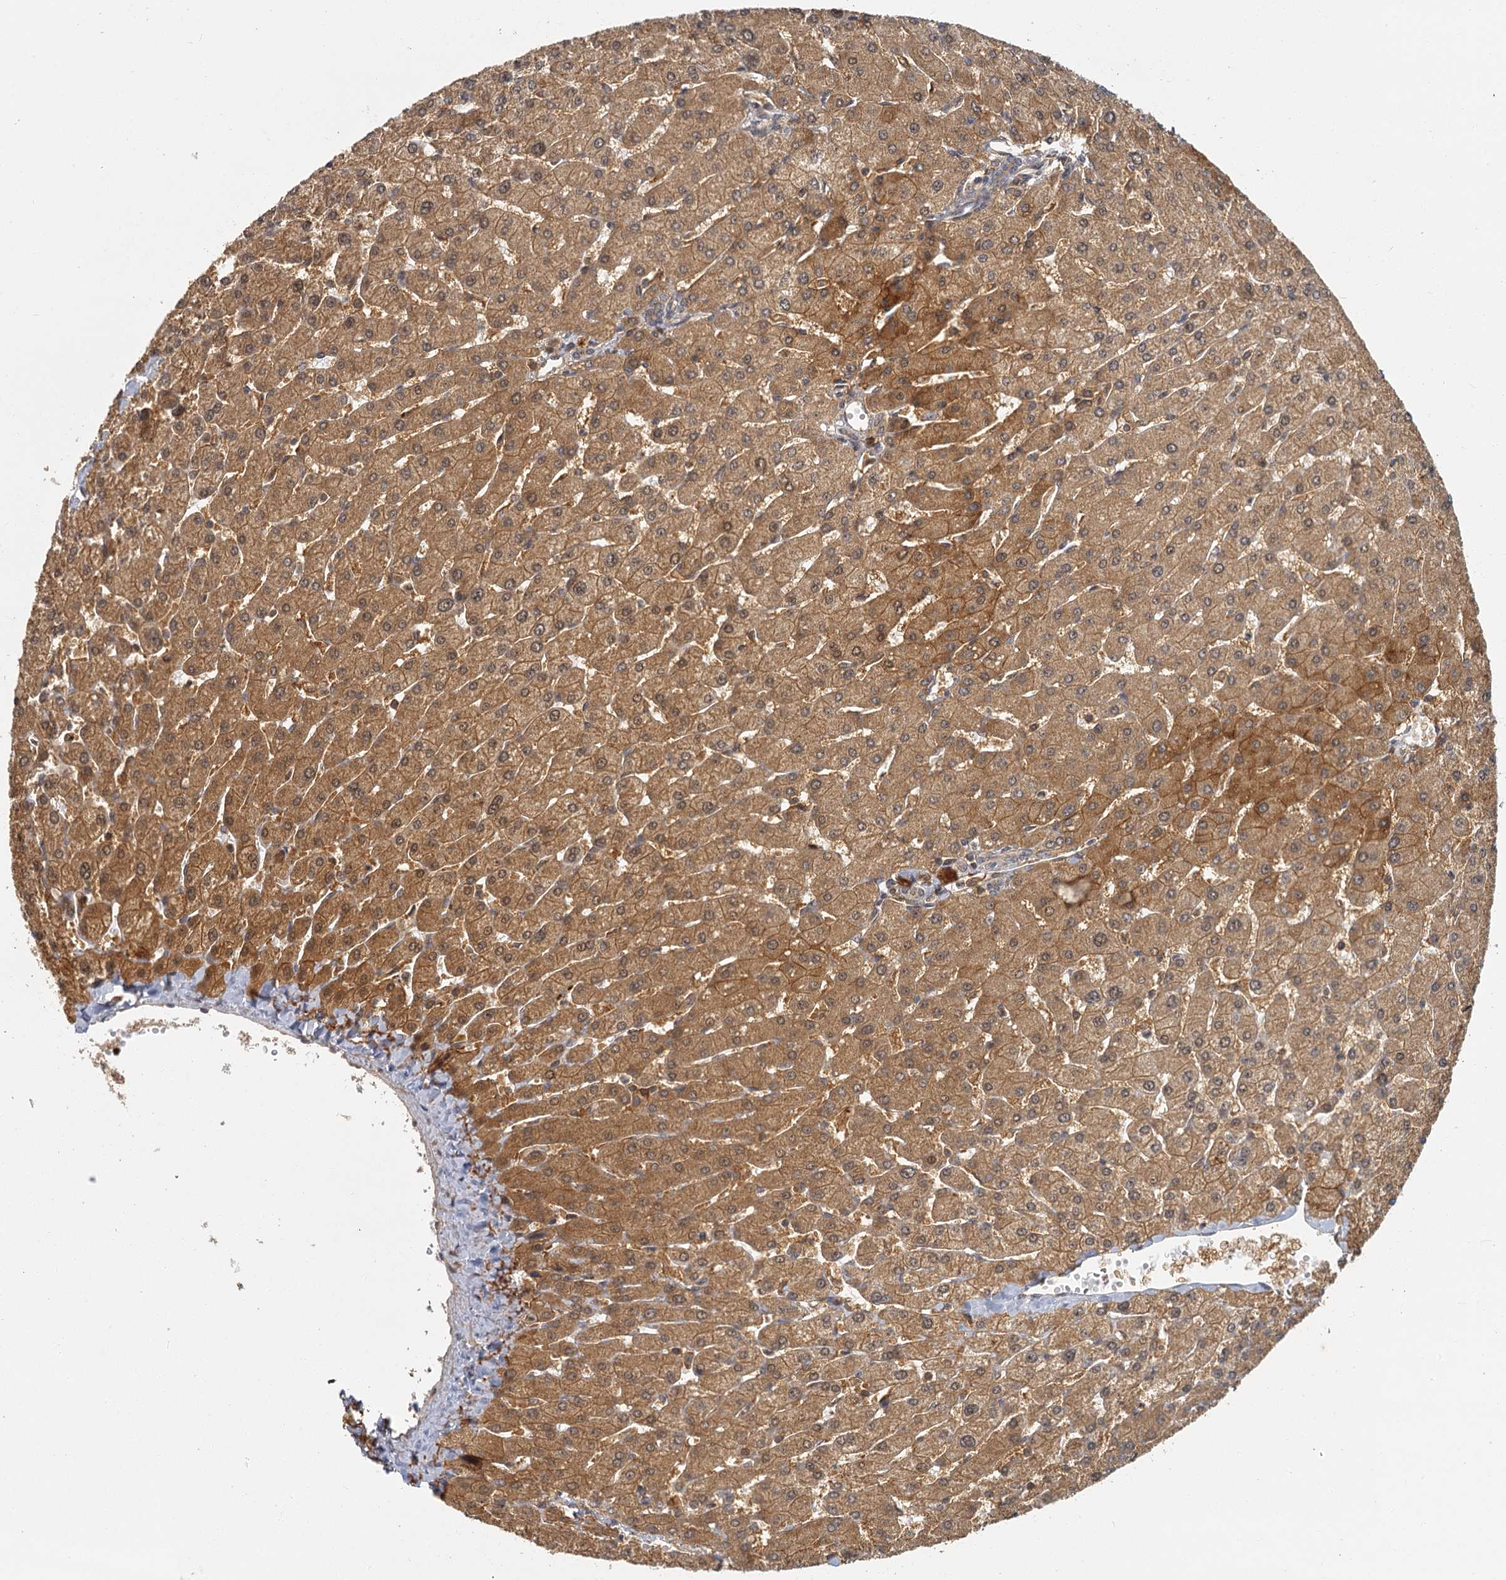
{"staining": {"intensity": "weak", "quantity": ">75%", "location": "cytoplasmic/membranous"}, "tissue": "liver", "cell_type": "Cholangiocytes", "image_type": "normal", "snomed": [{"axis": "morphology", "description": "Normal tissue, NOS"}, {"axis": "topography", "description": "Liver"}], "caption": "Liver stained with DAB immunohistochemistry exhibits low levels of weak cytoplasmic/membranous positivity in approximately >75% of cholangiocytes. (brown staining indicates protein expression, while blue staining denotes nuclei).", "gene": "ZNF549", "patient": {"sex": "male", "age": 55}}